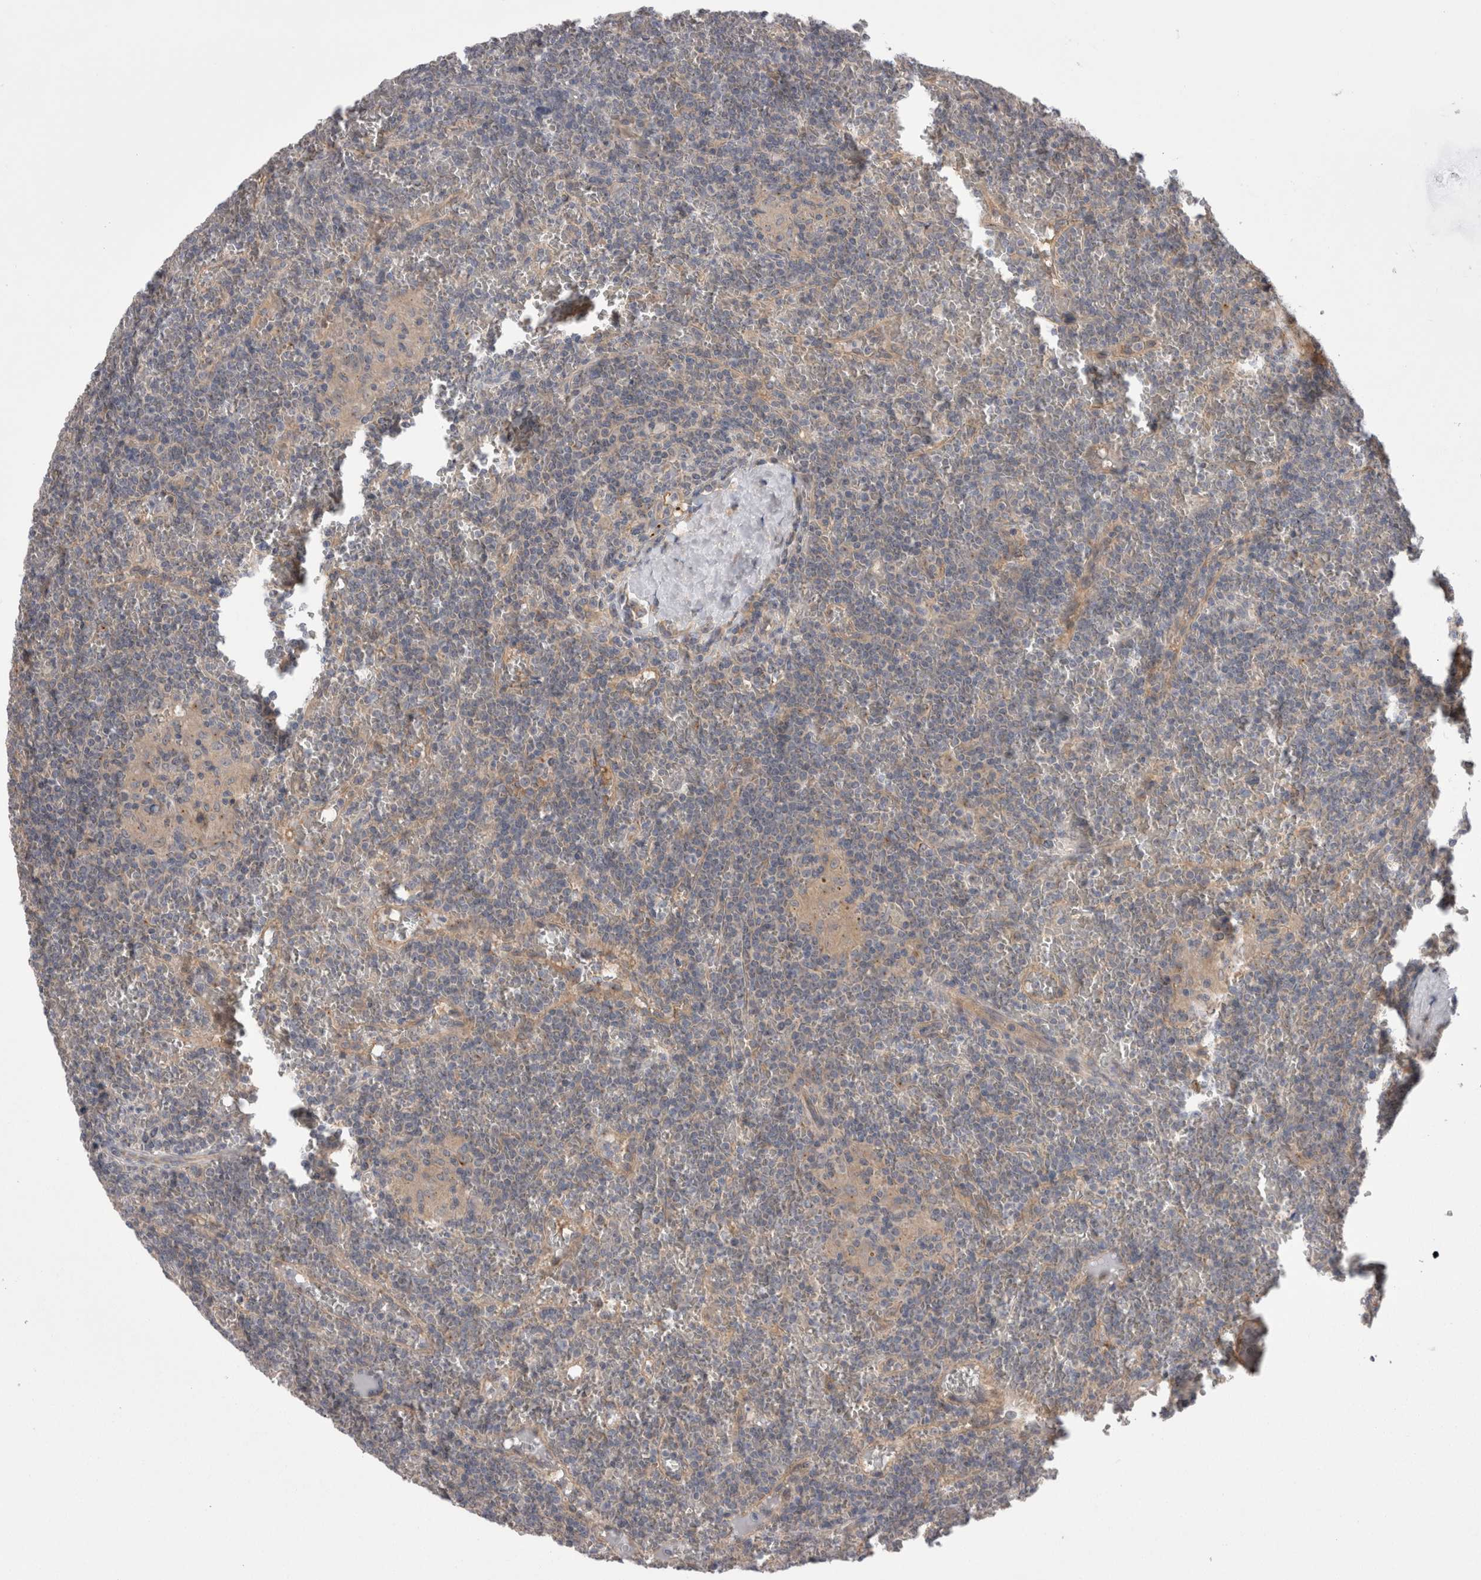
{"staining": {"intensity": "negative", "quantity": "none", "location": "none"}, "tissue": "lymphoma", "cell_type": "Tumor cells", "image_type": "cancer", "snomed": [{"axis": "morphology", "description": "Malignant lymphoma, non-Hodgkin's type, Low grade"}, {"axis": "topography", "description": "Spleen"}], "caption": "Tumor cells are negative for brown protein staining in lymphoma.", "gene": "DCTN6", "patient": {"sex": "female", "age": 19}}